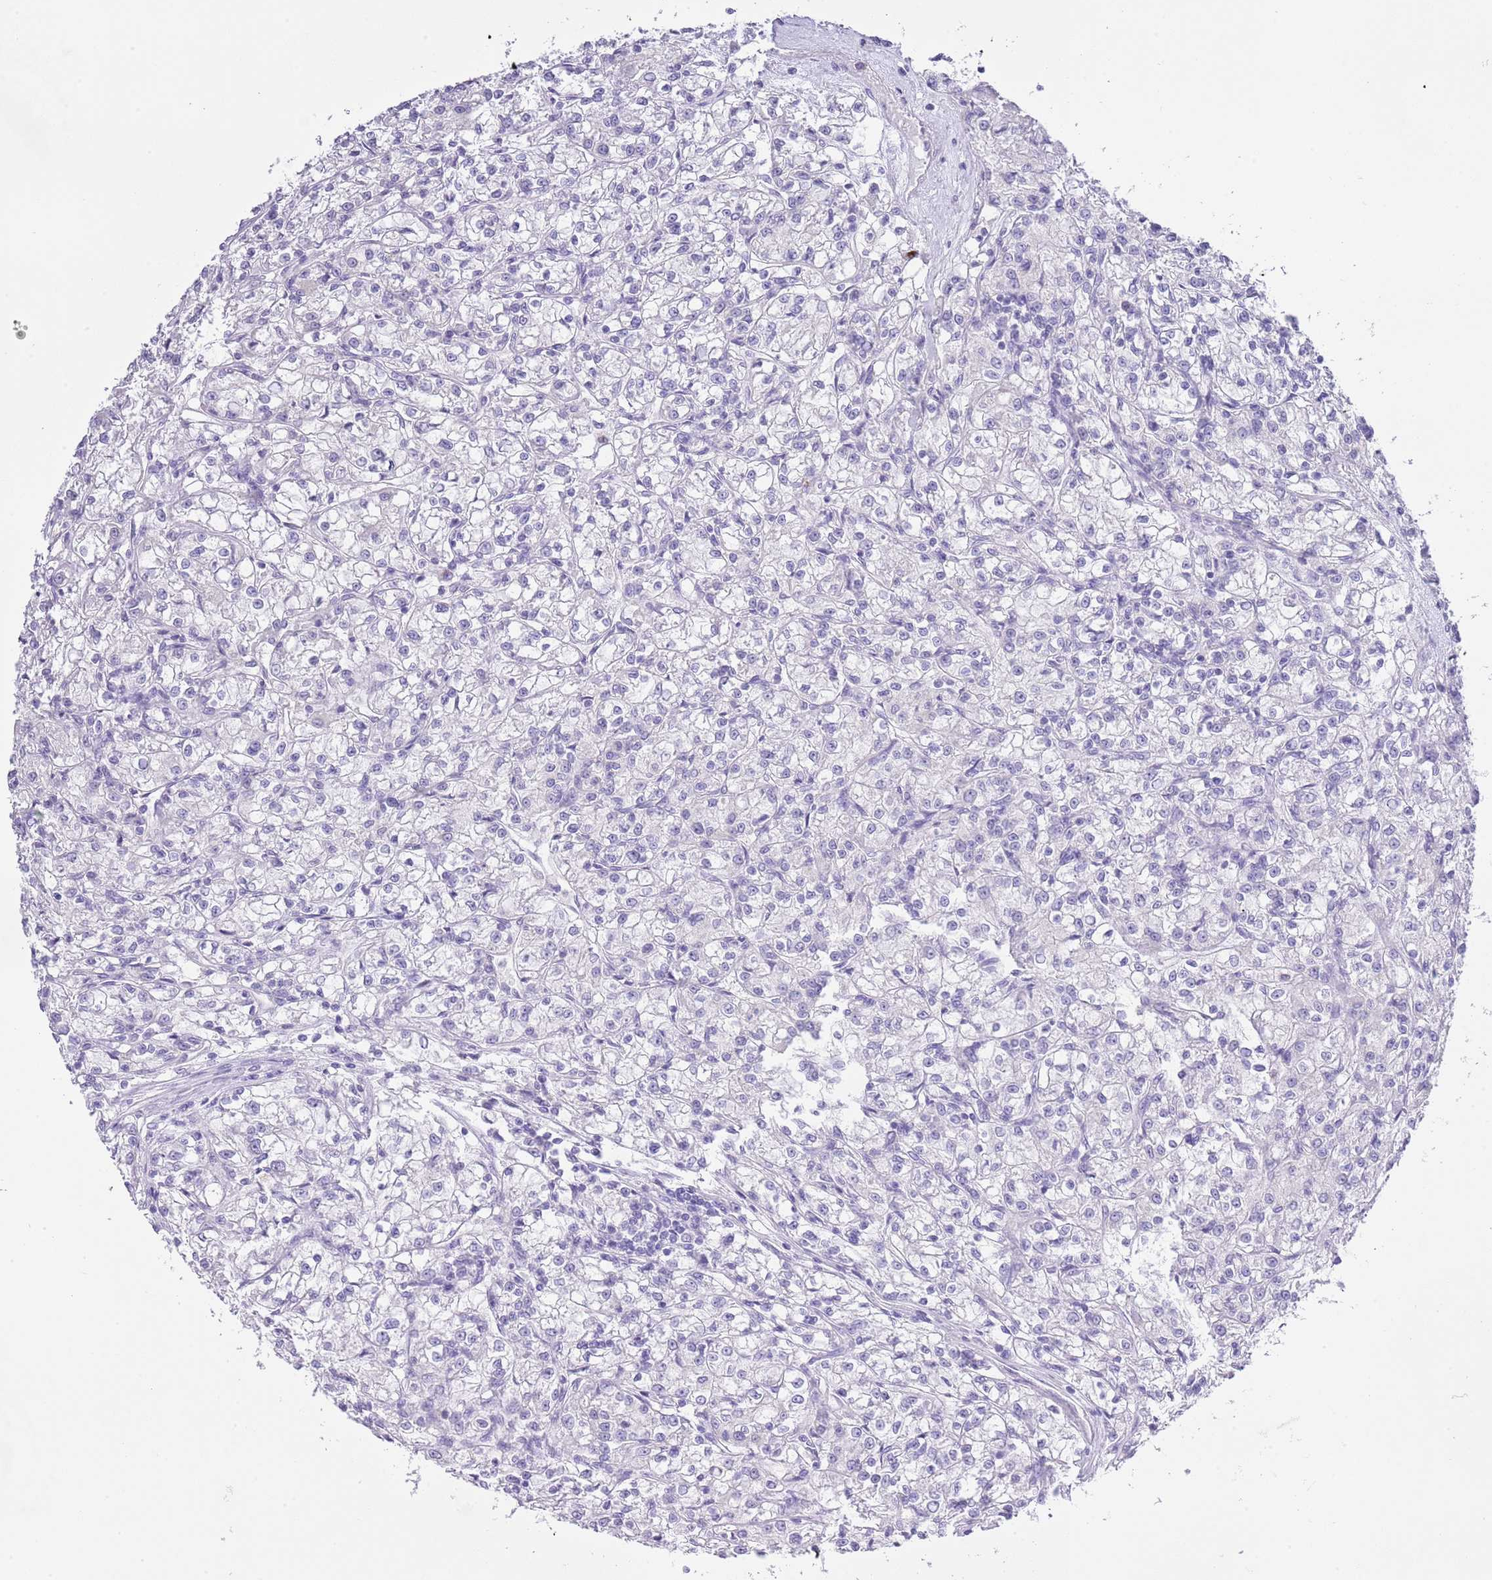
{"staining": {"intensity": "negative", "quantity": "none", "location": "none"}, "tissue": "renal cancer", "cell_type": "Tumor cells", "image_type": "cancer", "snomed": [{"axis": "morphology", "description": "Adenocarcinoma, NOS"}, {"axis": "topography", "description": "Kidney"}], "caption": "Tumor cells show no significant protein expression in renal cancer.", "gene": "OR2Z1", "patient": {"sex": "female", "age": 59}}